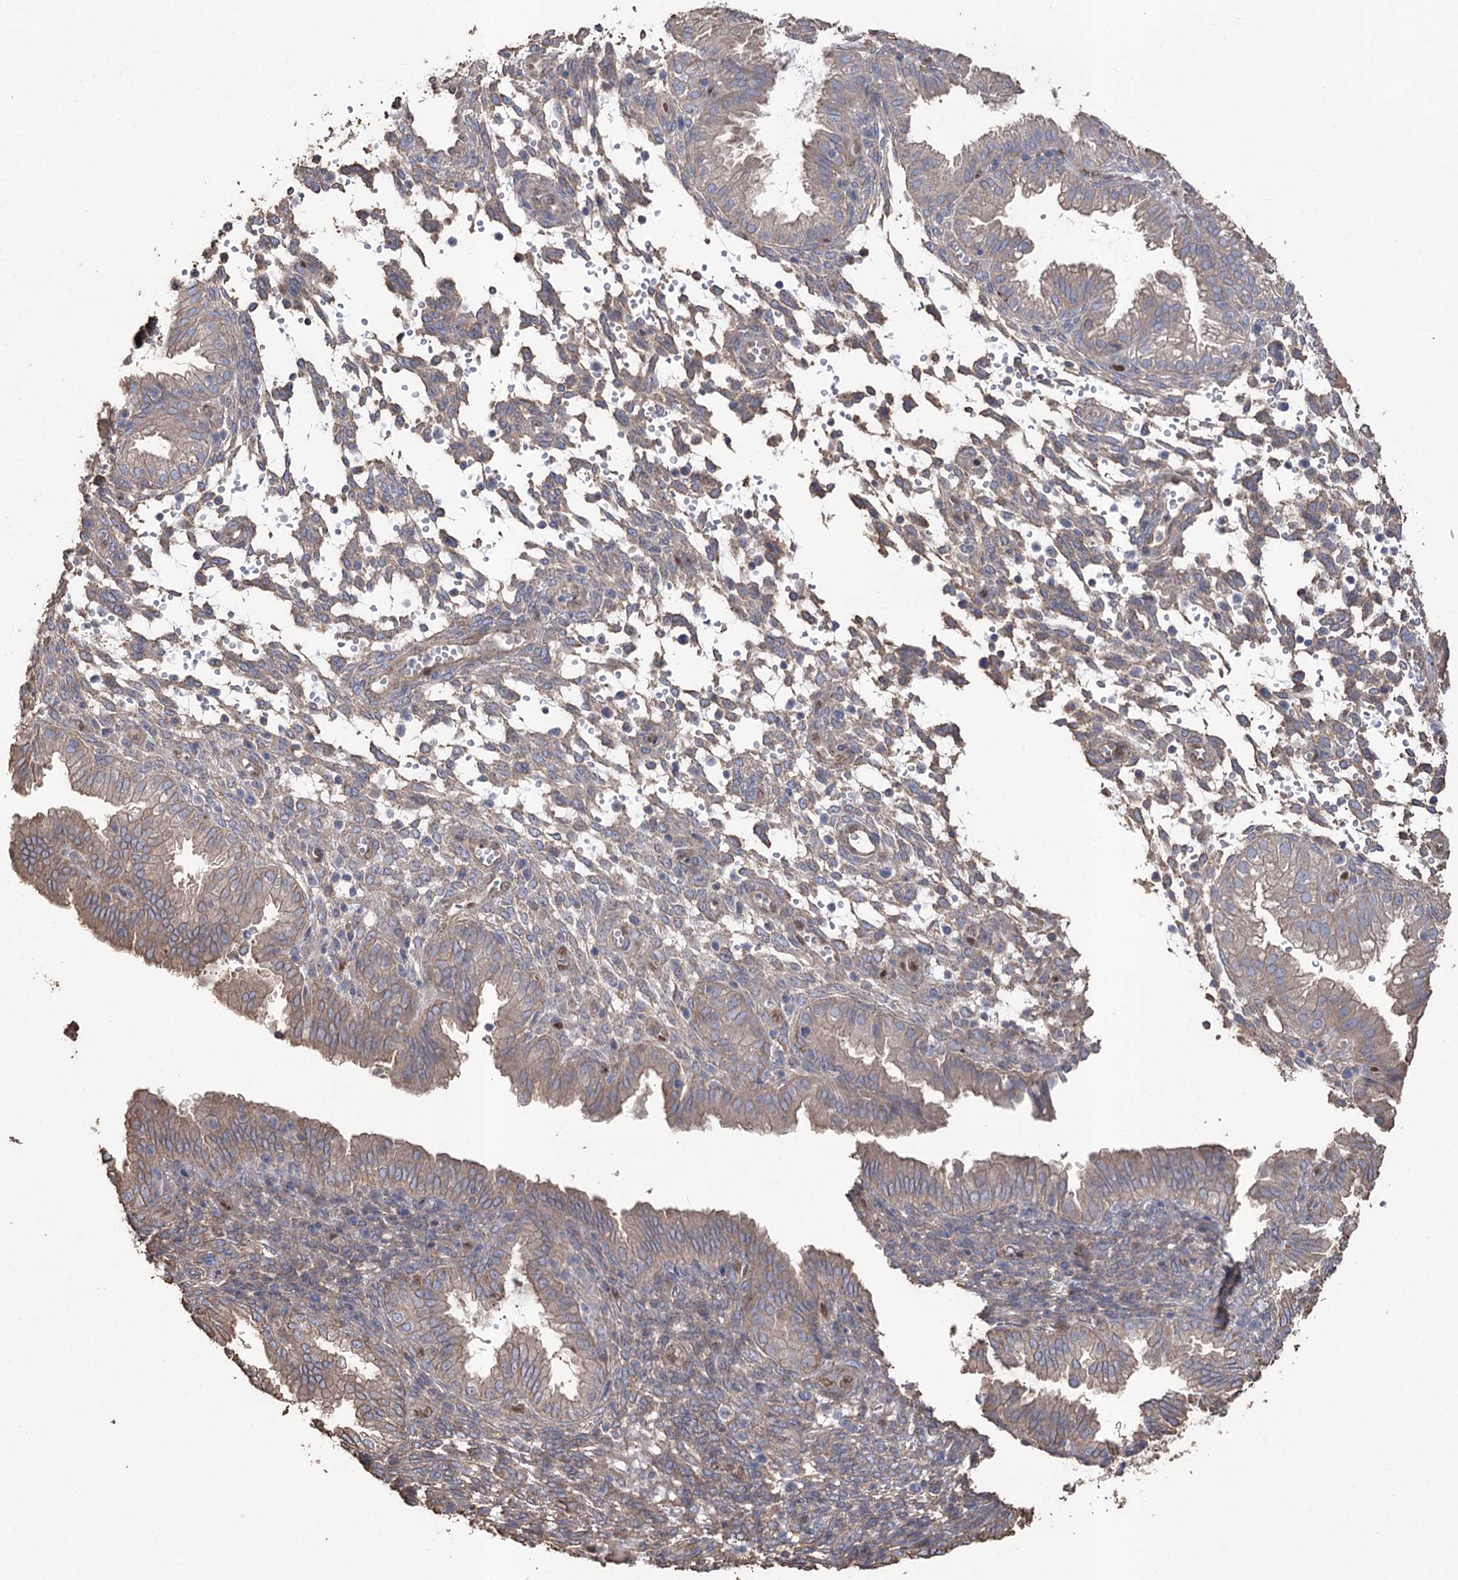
{"staining": {"intensity": "weak", "quantity": "25%-75%", "location": "cytoplasmic/membranous"}, "tissue": "endometrium", "cell_type": "Cells in endometrial stroma", "image_type": "normal", "snomed": [{"axis": "morphology", "description": "Normal tissue, NOS"}, {"axis": "topography", "description": "Endometrium"}], "caption": "DAB (3,3'-diaminobenzidine) immunohistochemical staining of benign human endometrium demonstrates weak cytoplasmic/membranous protein positivity in about 25%-75% of cells in endometrial stroma.", "gene": "FAM13B", "patient": {"sex": "female", "age": 33}}